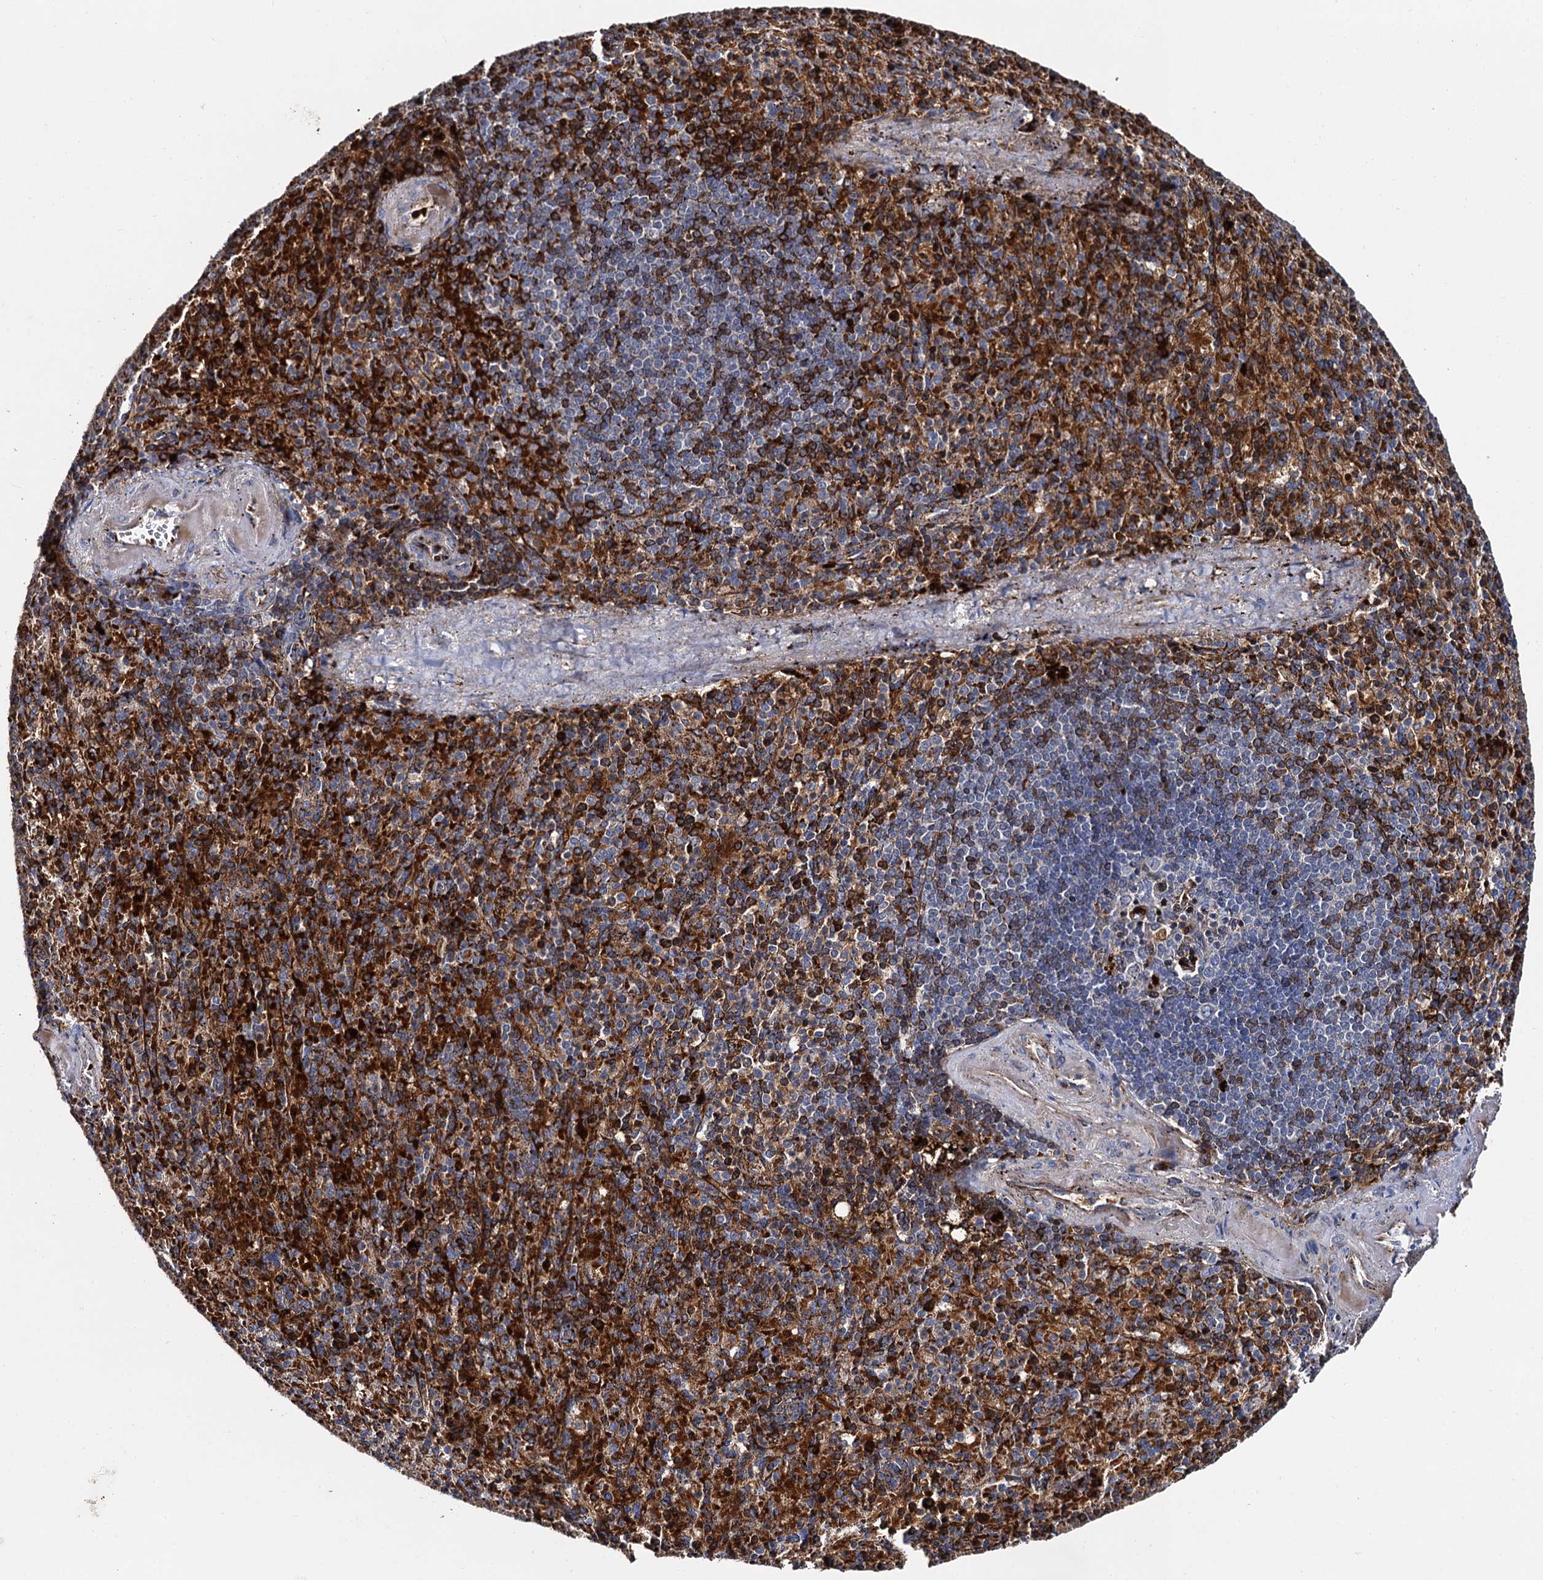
{"staining": {"intensity": "strong", "quantity": "25%-75%", "location": "cytoplasmic/membranous"}, "tissue": "spleen", "cell_type": "Cells in red pulp", "image_type": "normal", "snomed": [{"axis": "morphology", "description": "Normal tissue, NOS"}, {"axis": "topography", "description": "Spleen"}], "caption": "Normal spleen shows strong cytoplasmic/membranous positivity in approximately 25%-75% of cells in red pulp.", "gene": "GBA1", "patient": {"sex": "female", "age": 74}}